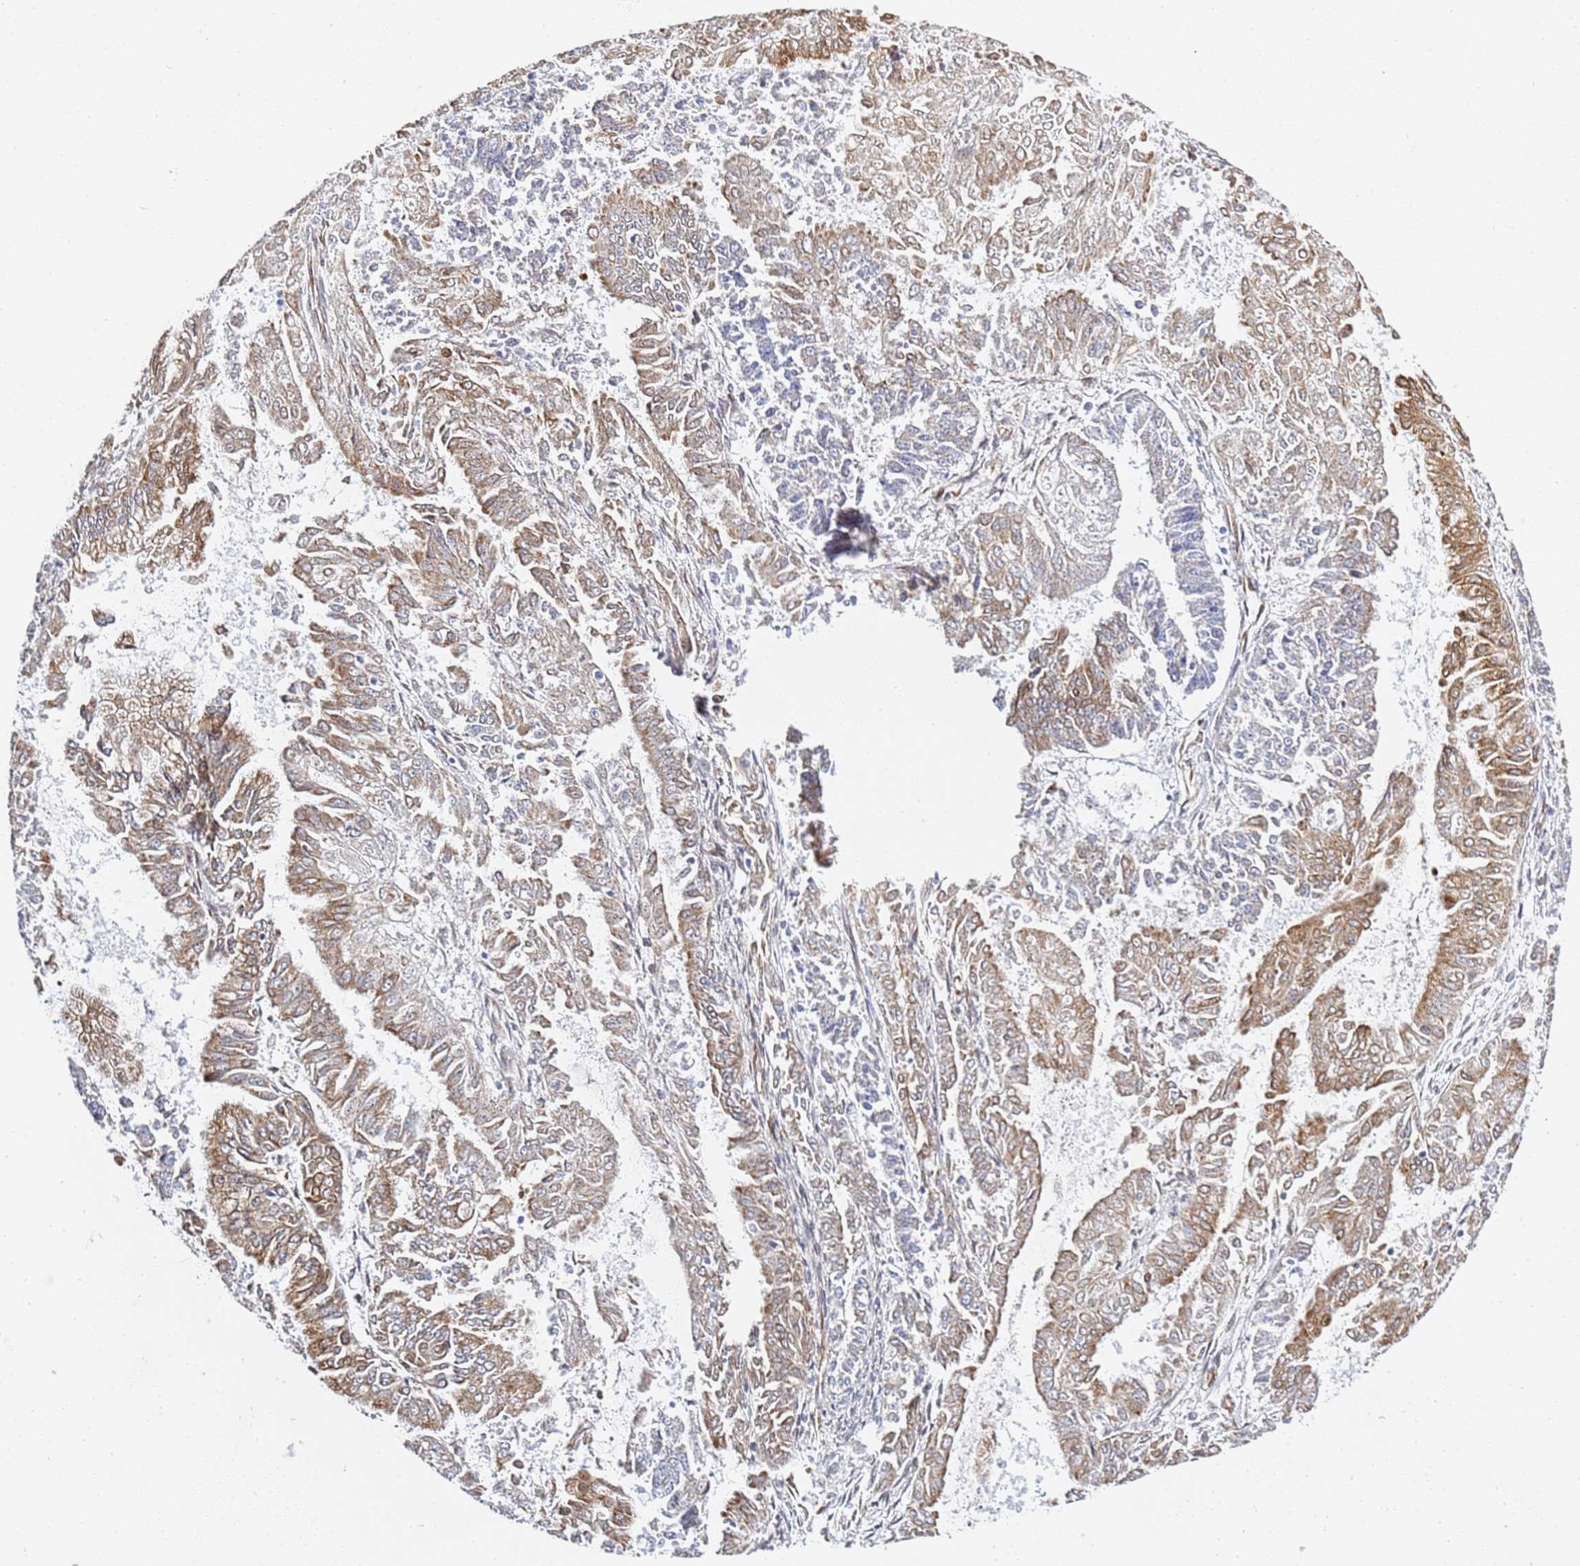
{"staining": {"intensity": "moderate", "quantity": "25%-75%", "location": "cytoplasmic/membranous"}, "tissue": "endometrial cancer", "cell_type": "Tumor cells", "image_type": "cancer", "snomed": [{"axis": "morphology", "description": "Adenocarcinoma, NOS"}, {"axis": "topography", "description": "Endometrium"}], "caption": "A high-resolution micrograph shows immunohistochemistry staining of endometrial cancer, which reveals moderate cytoplasmic/membranous positivity in about 25%-75% of tumor cells. Nuclei are stained in blue.", "gene": "GDAP2", "patient": {"sex": "female", "age": 73}}